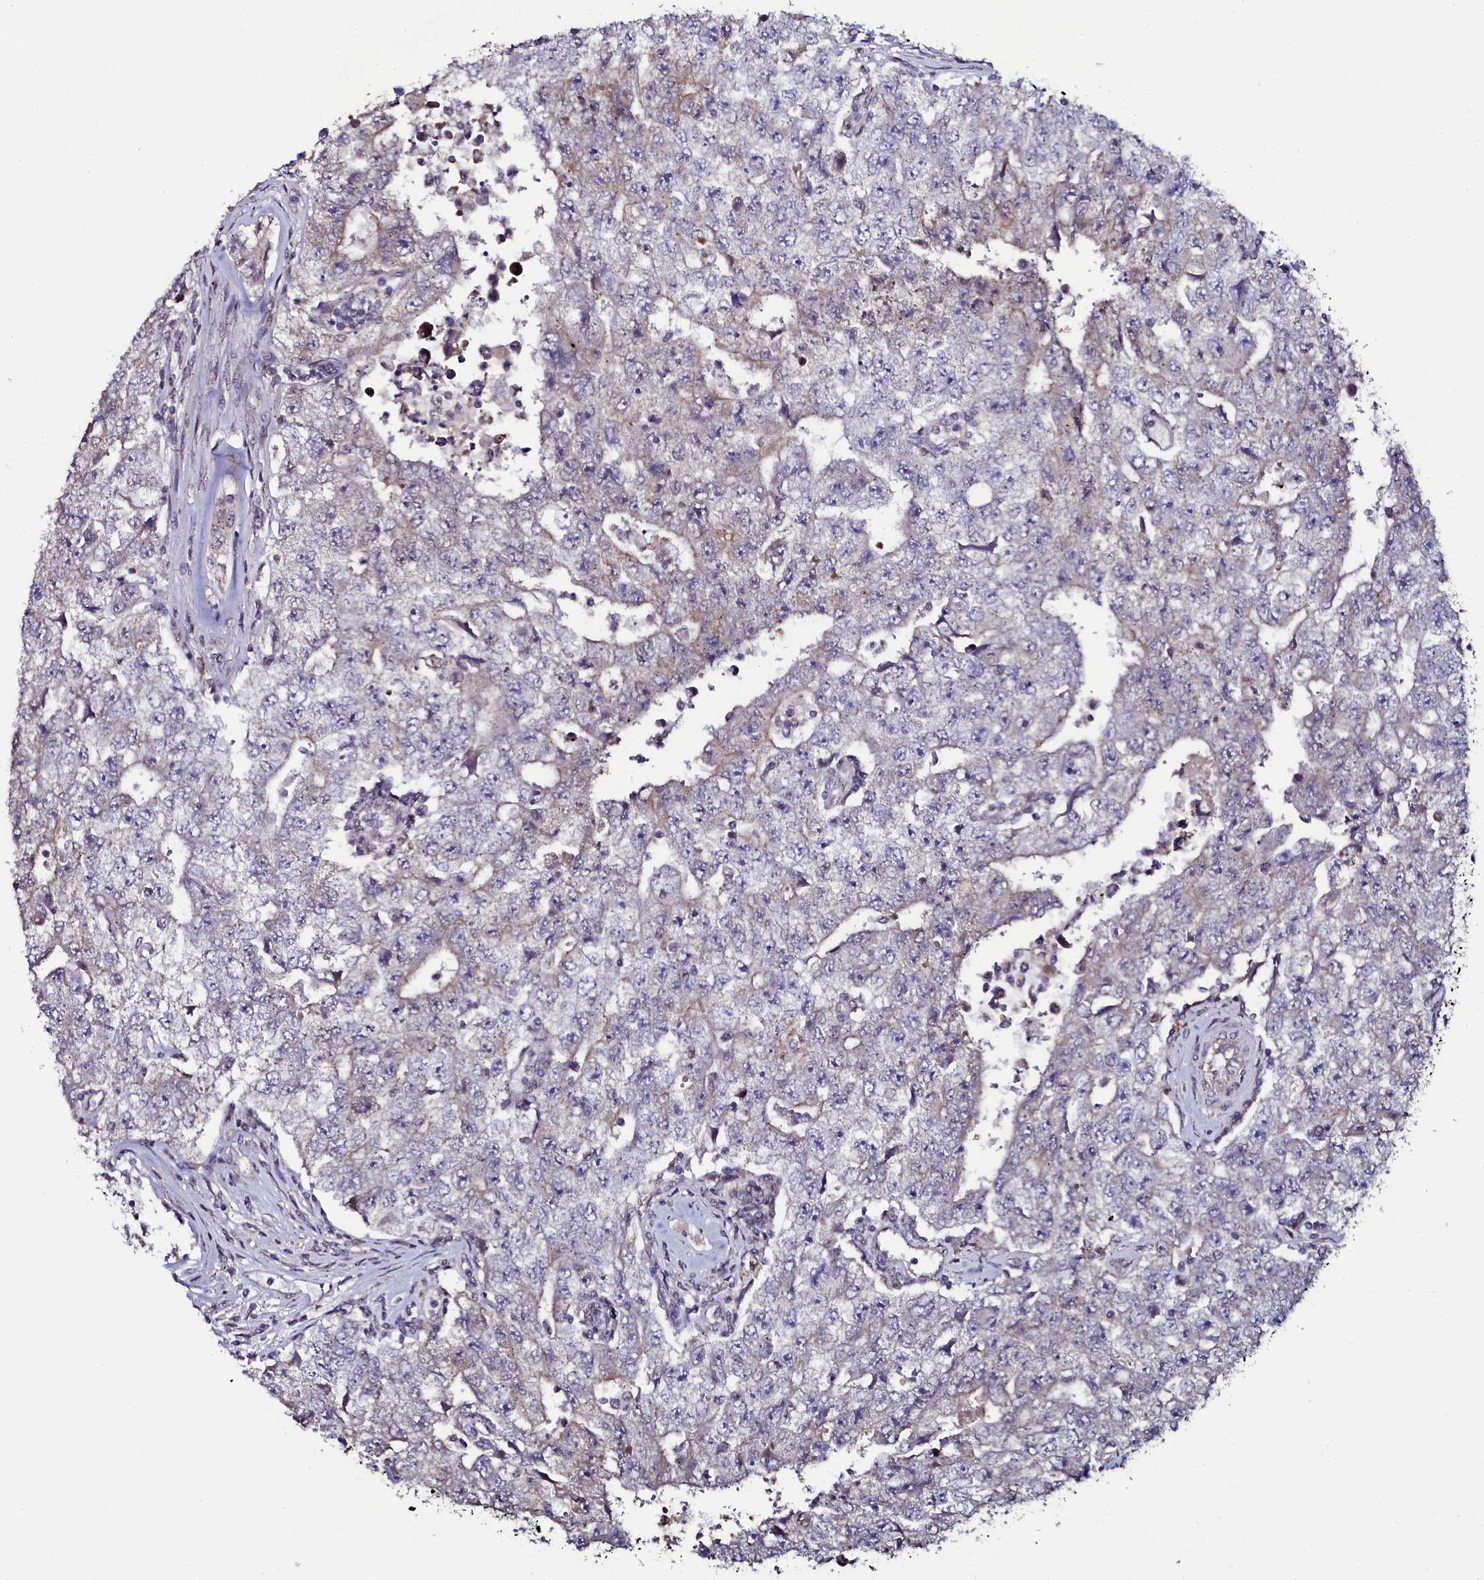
{"staining": {"intensity": "weak", "quantity": "<25%", "location": "cytoplasmic/membranous"}, "tissue": "testis cancer", "cell_type": "Tumor cells", "image_type": "cancer", "snomed": [{"axis": "morphology", "description": "Carcinoma, Embryonal, NOS"}, {"axis": "topography", "description": "Testis"}], "caption": "Immunohistochemical staining of embryonal carcinoma (testis) demonstrates no significant staining in tumor cells.", "gene": "USPL1", "patient": {"sex": "male", "age": 17}}